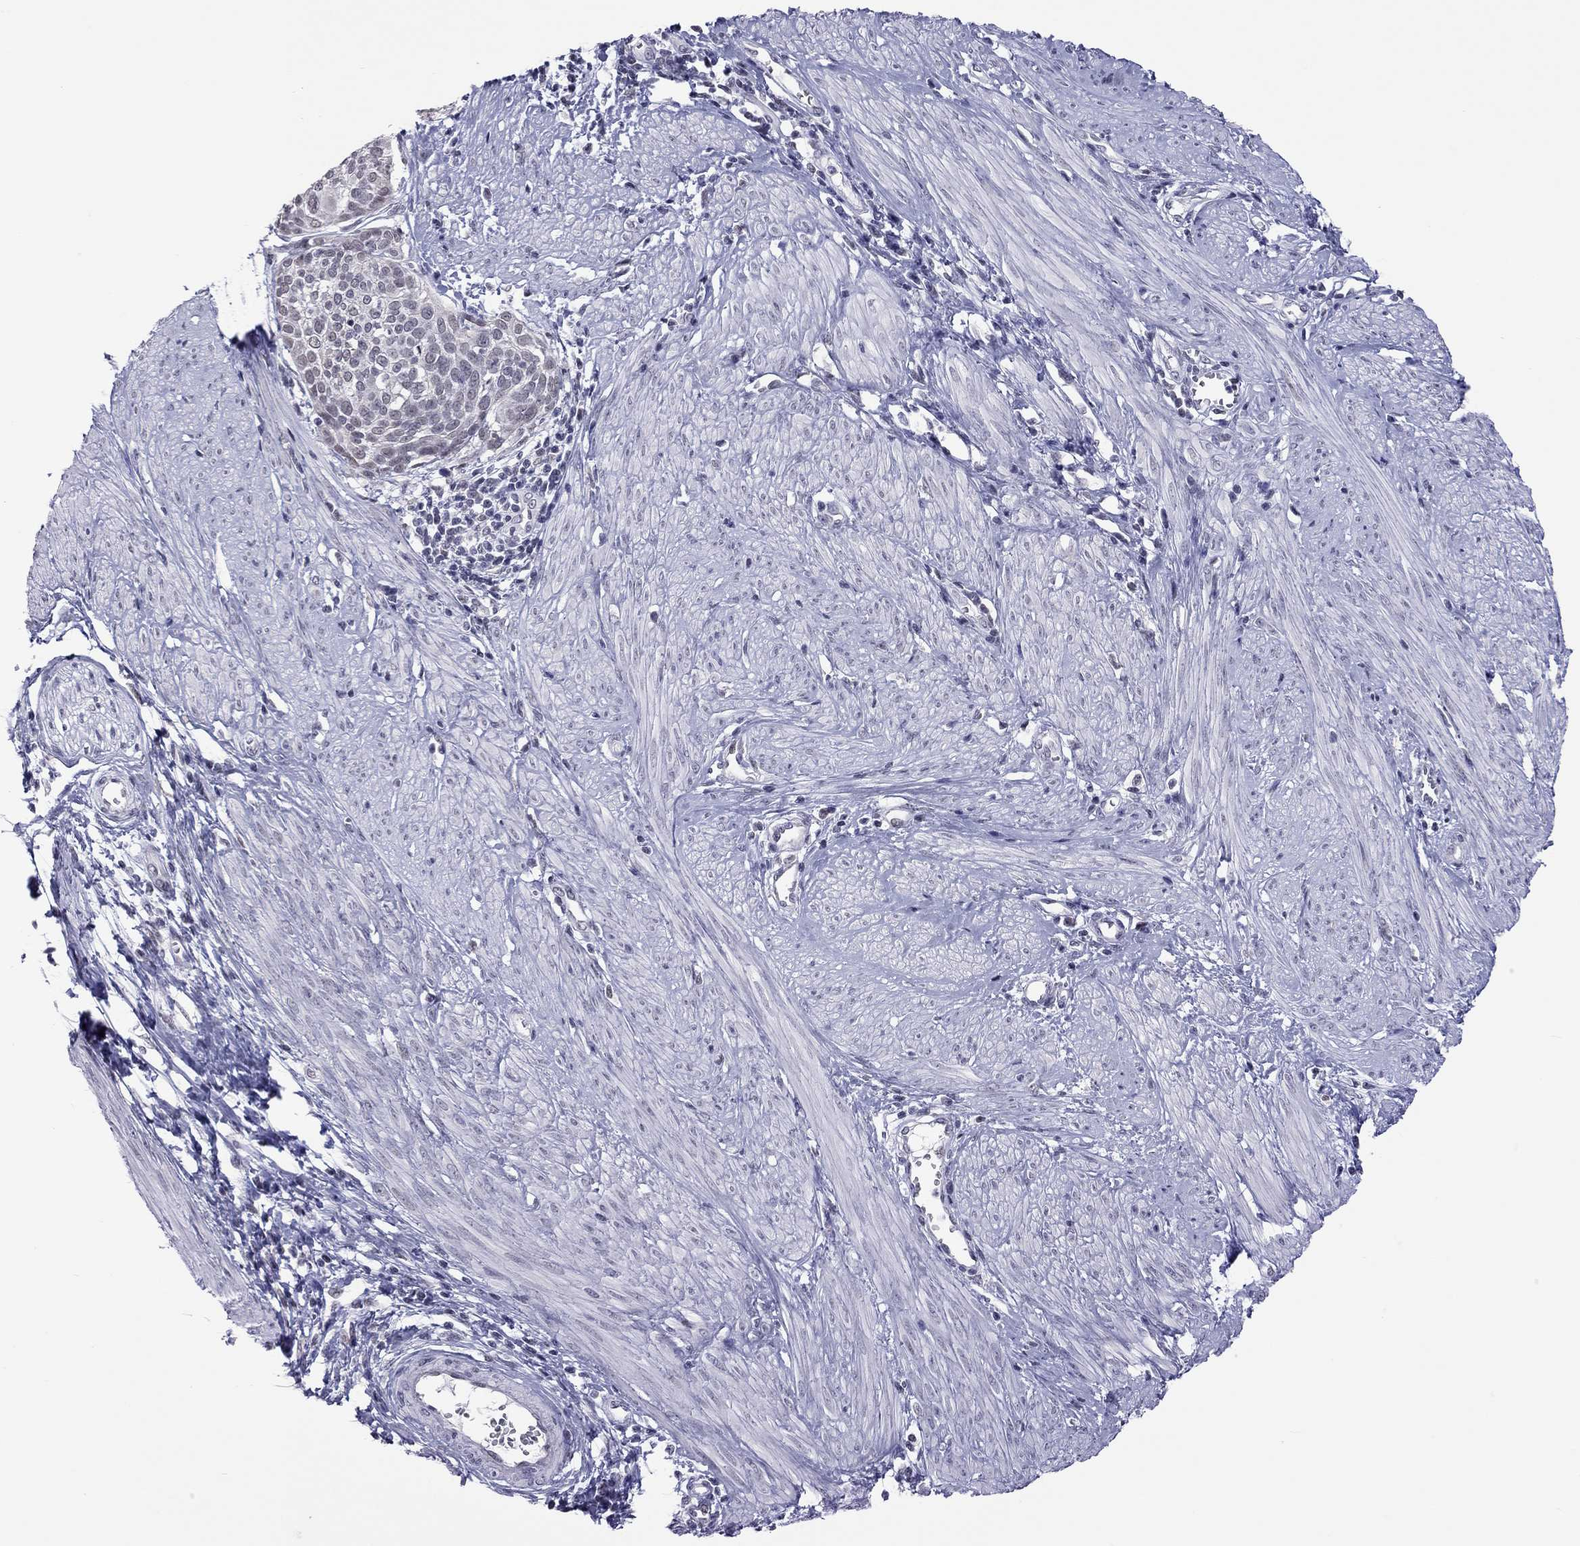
{"staining": {"intensity": "negative", "quantity": "none", "location": "none"}, "tissue": "cervical cancer", "cell_type": "Tumor cells", "image_type": "cancer", "snomed": [{"axis": "morphology", "description": "Squamous cell carcinoma, NOS"}, {"axis": "topography", "description": "Cervix"}], "caption": "DAB (3,3'-diaminobenzidine) immunohistochemical staining of cervical cancer shows no significant staining in tumor cells.", "gene": "PPP1R3A", "patient": {"sex": "female", "age": 39}}